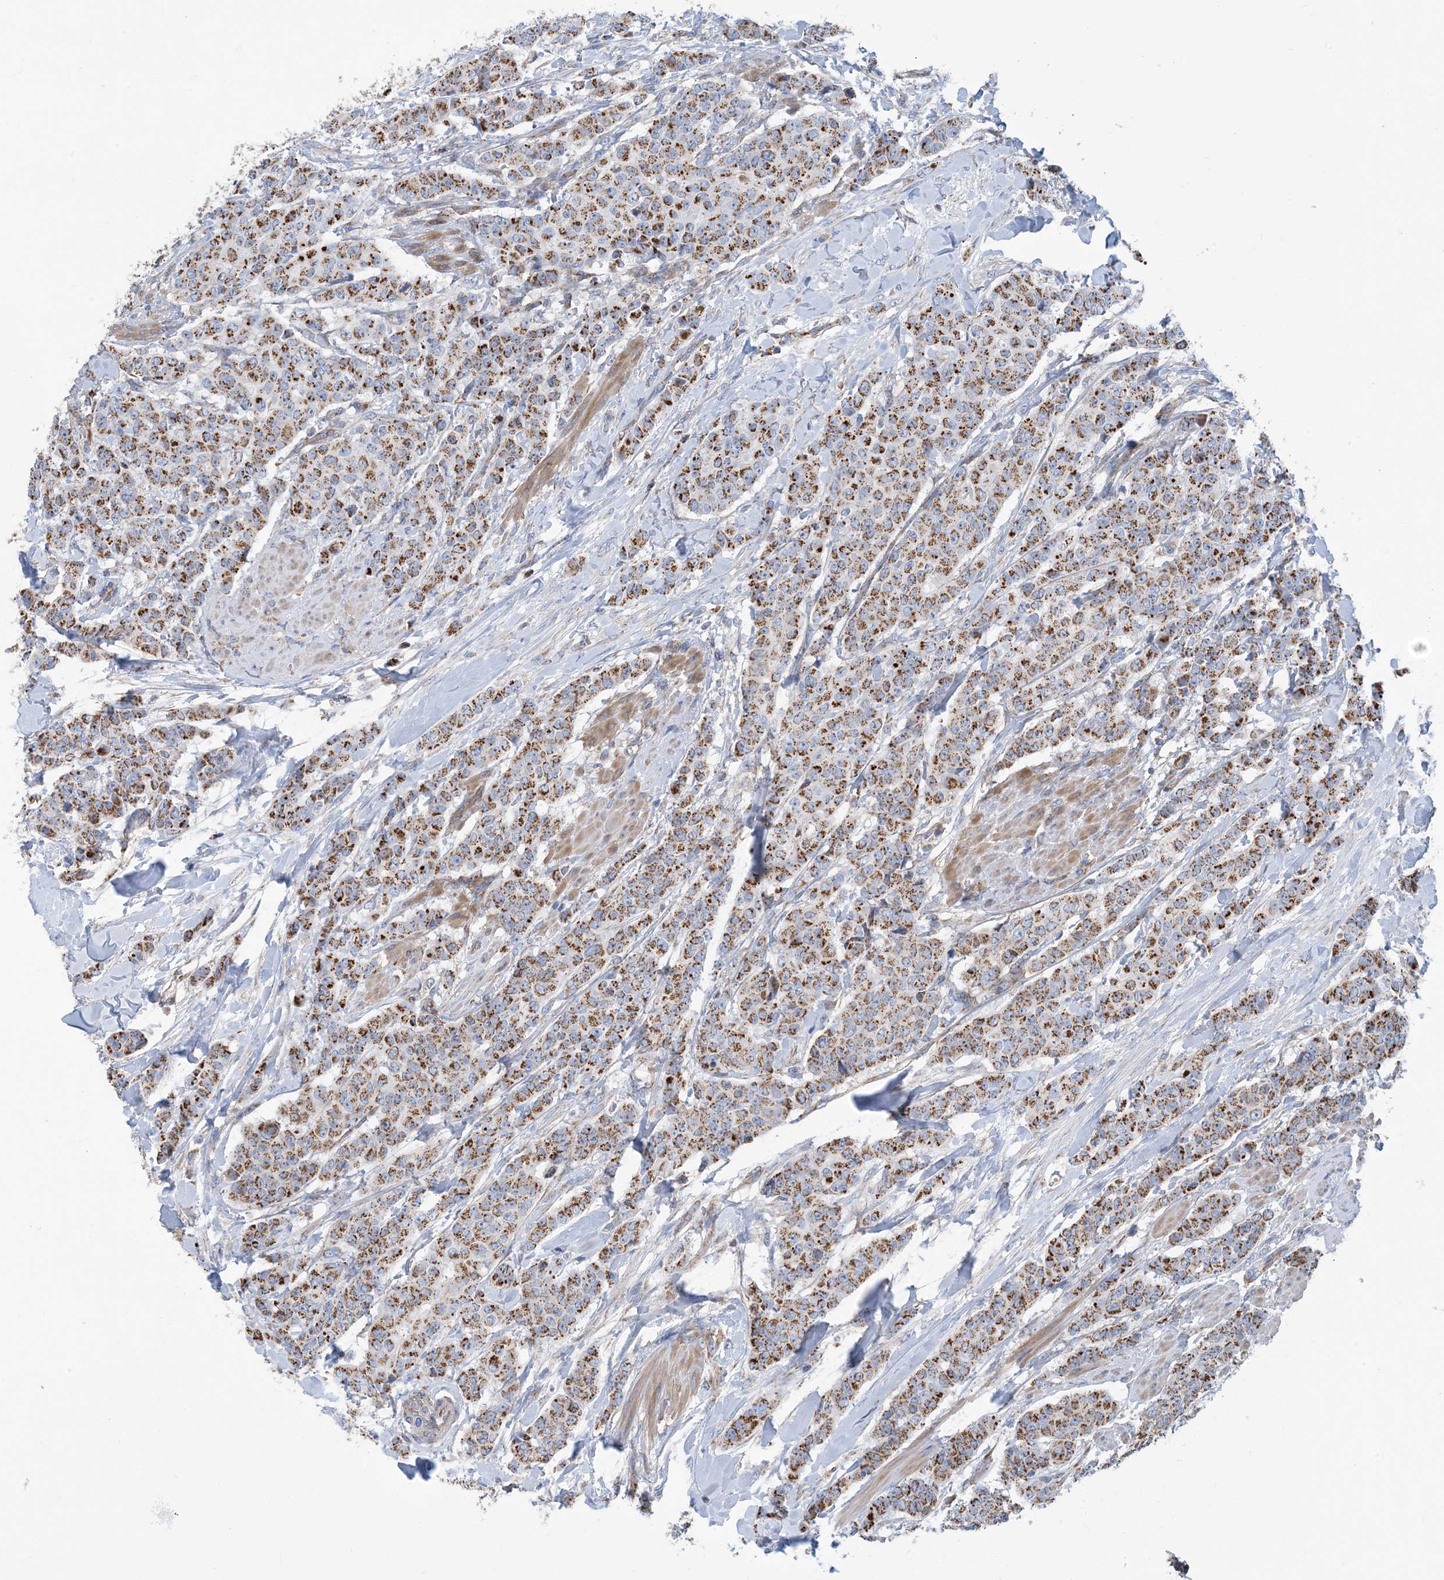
{"staining": {"intensity": "strong", "quantity": ">75%", "location": "cytoplasmic/membranous"}, "tissue": "breast cancer", "cell_type": "Tumor cells", "image_type": "cancer", "snomed": [{"axis": "morphology", "description": "Duct carcinoma"}, {"axis": "topography", "description": "Breast"}], "caption": "Immunohistochemistry (IHC) staining of breast intraductal carcinoma, which displays high levels of strong cytoplasmic/membranous positivity in approximately >75% of tumor cells indicating strong cytoplasmic/membranous protein positivity. The staining was performed using DAB (brown) for protein detection and nuclei were counterstained in hematoxylin (blue).", "gene": "PHOSPHO2", "patient": {"sex": "female", "age": 40}}